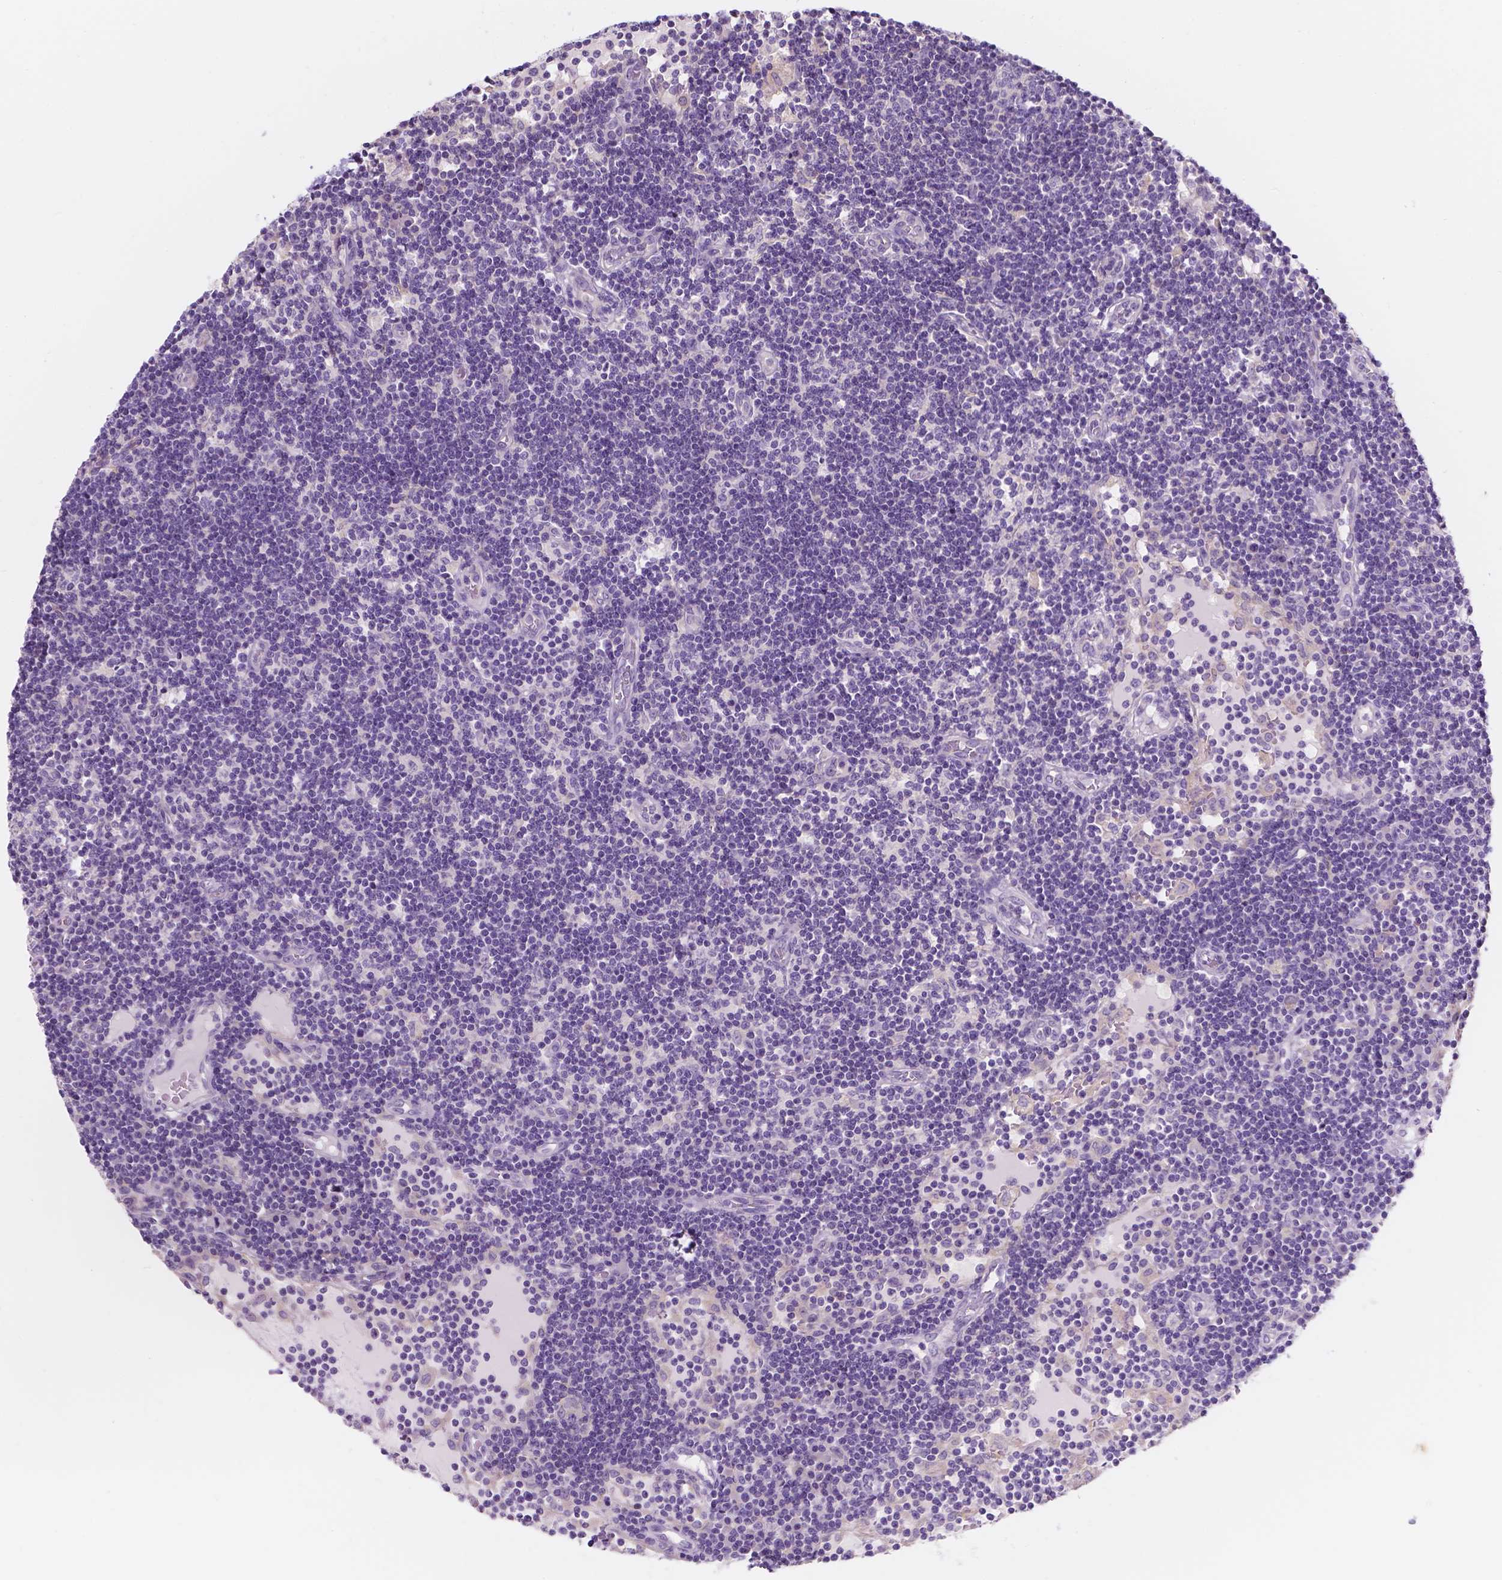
{"staining": {"intensity": "negative", "quantity": "none", "location": "none"}, "tissue": "lymph node", "cell_type": "Non-germinal center cells", "image_type": "normal", "snomed": [{"axis": "morphology", "description": "Normal tissue, NOS"}, {"axis": "topography", "description": "Lymph node"}], "caption": "Histopathology image shows no protein expression in non-germinal center cells of normal lymph node.", "gene": "SIRT2", "patient": {"sex": "female", "age": 72}}